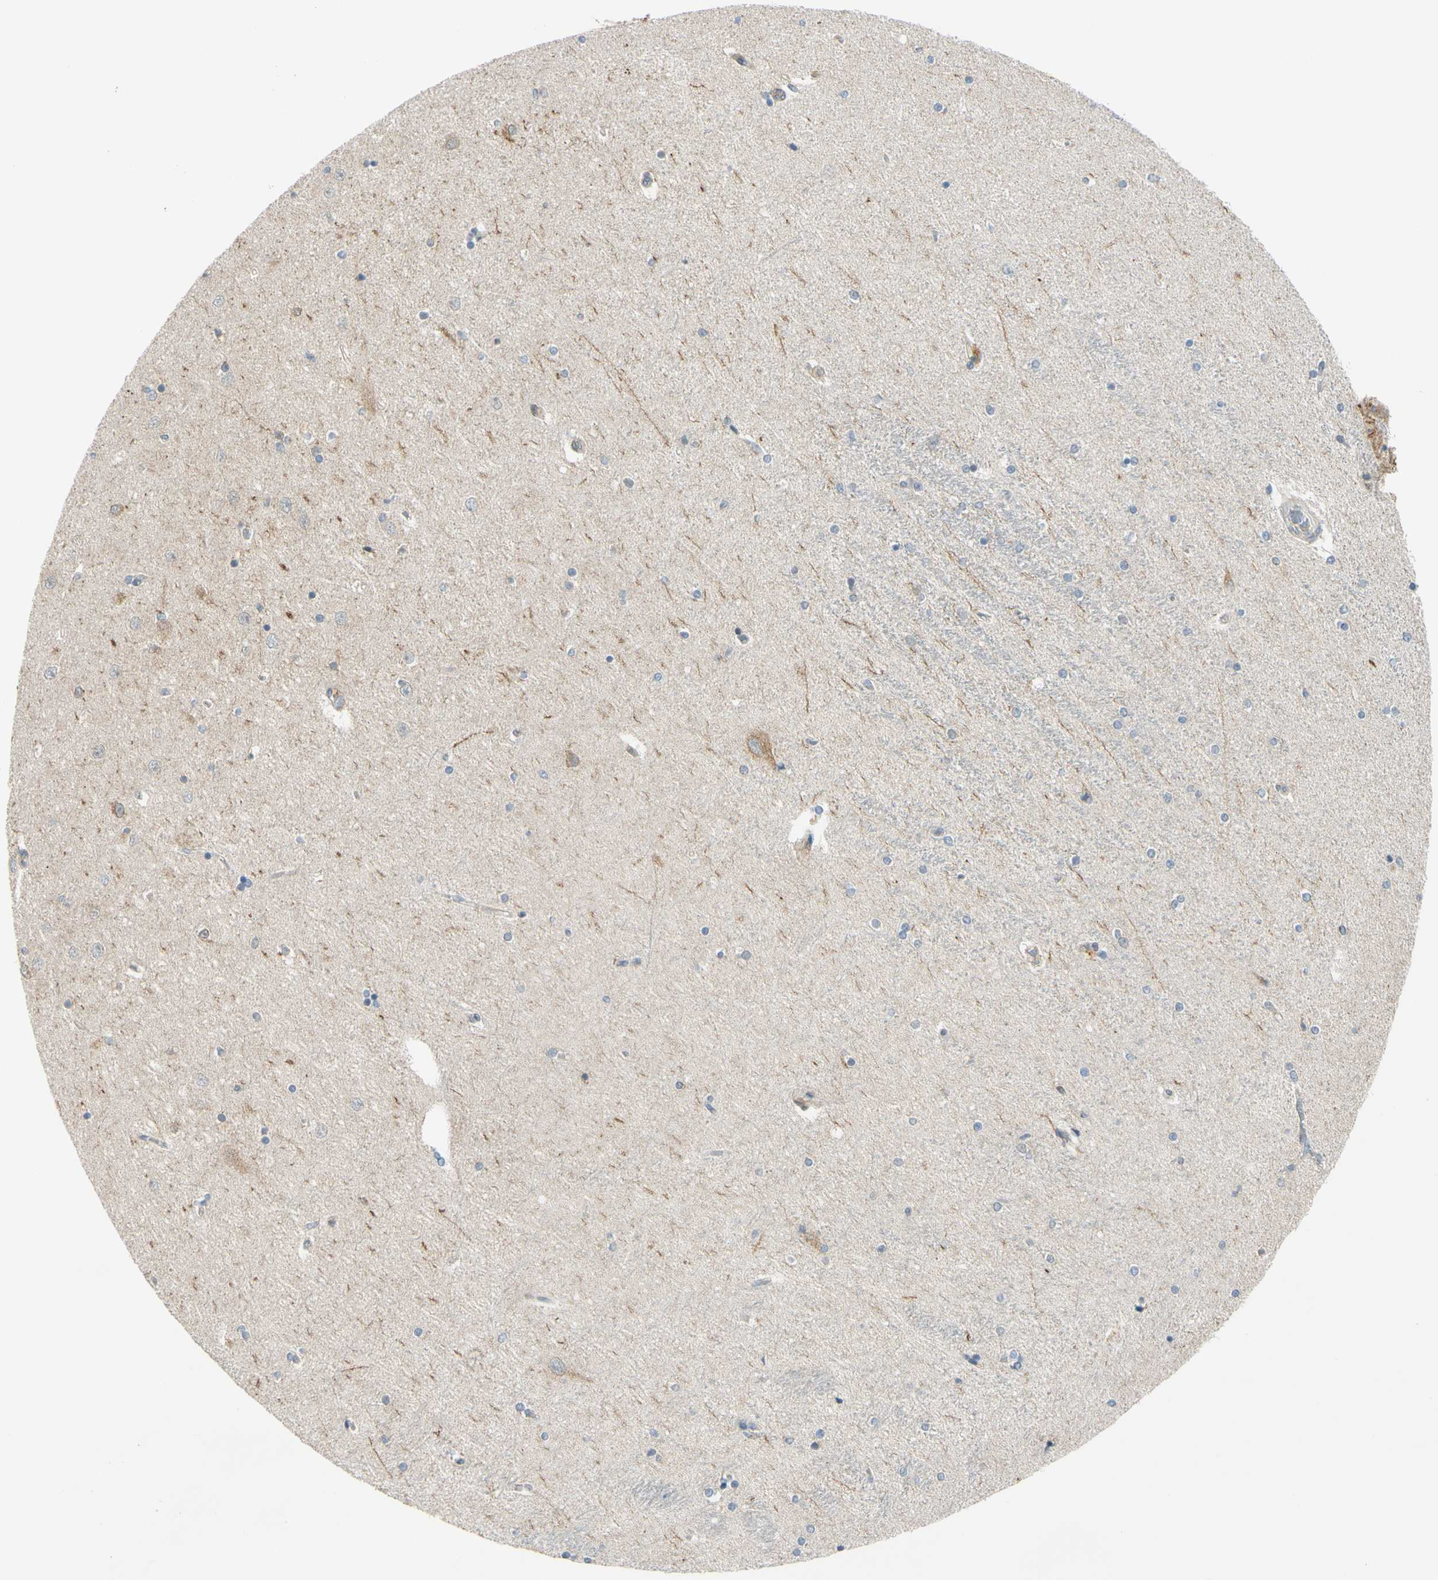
{"staining": {"intensity": "negative", "quantity": "none", "location": "none"}, "tissue": "hippocampus", "cell_type": "Glial cells", "image_type": "normal", "snomed": [{"axis": "morphology", "description": "Normal tissue, NOS"}, {"axis": "topography", "description": "Hippocampus"}], "caption": "Glial cells are negative for protein expression in normal human hippocampus. (DAB immunohistochemistry (IHC) visualized using brightfield microscopy, high magnification).", "gene": "FHL2", "patient": {"sex": "female", "age": 54}}